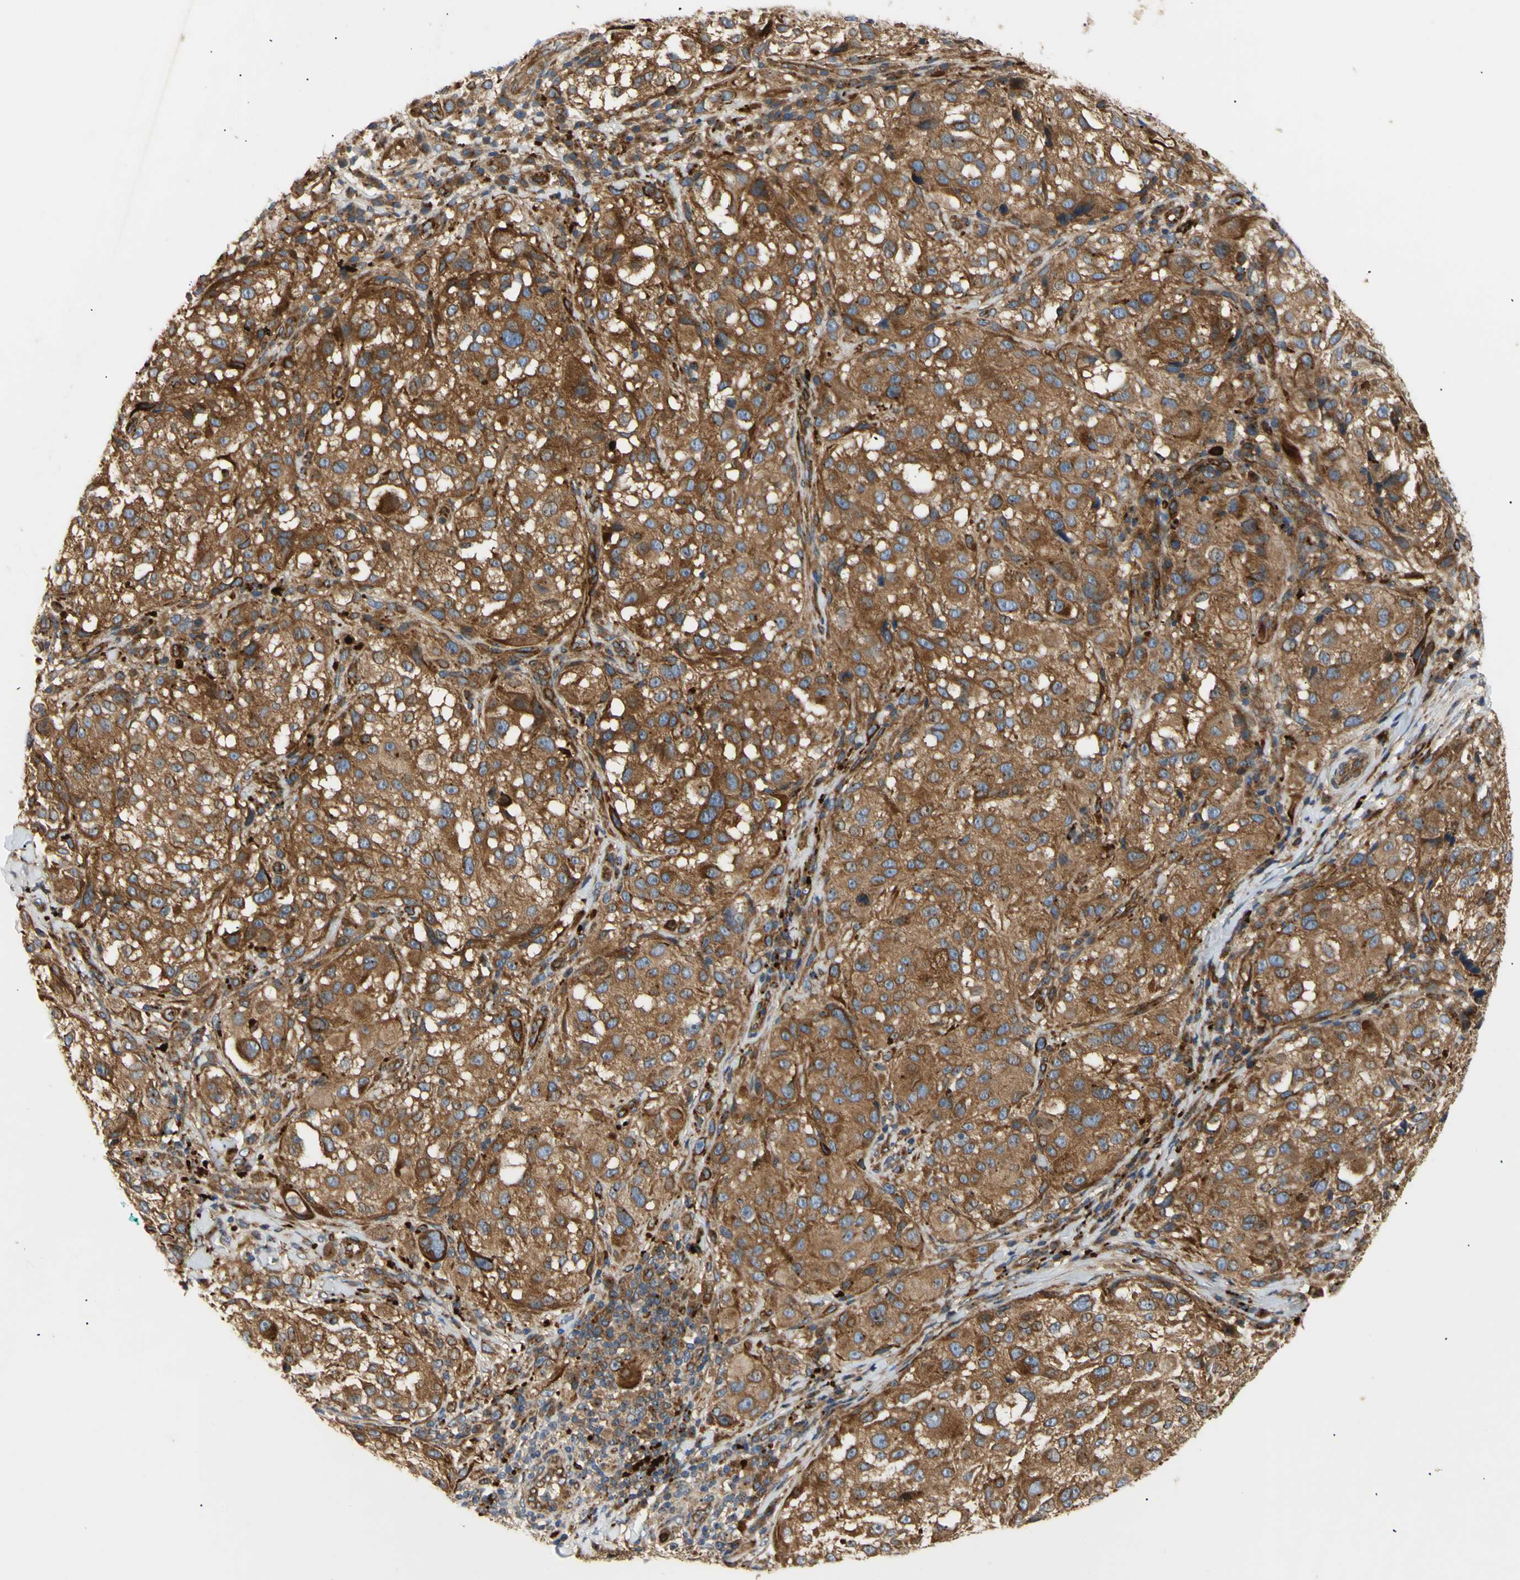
{"staining": {"intensity": "strong", "quantity": ">75%", "location": "cytoplasmic/membranous"}, "tissue": "melanoma", "cell_type": "Tumor cells", "image_type": "cancer", "snomed": [{"axis": "morphology", "description": "Necrosis, NOS"}, {"axis": "morphology", "description": "Malignant melanoma, NOS"}, {"axis": "topography", "description": "Skin"}], "caption": "Strong cytoplasmic/membranous protein staining is seen in about >75% of tumor cells in malignant melanoma.", "gene": "TUBG2", "patient": {"sex": "female", "age": 87}}